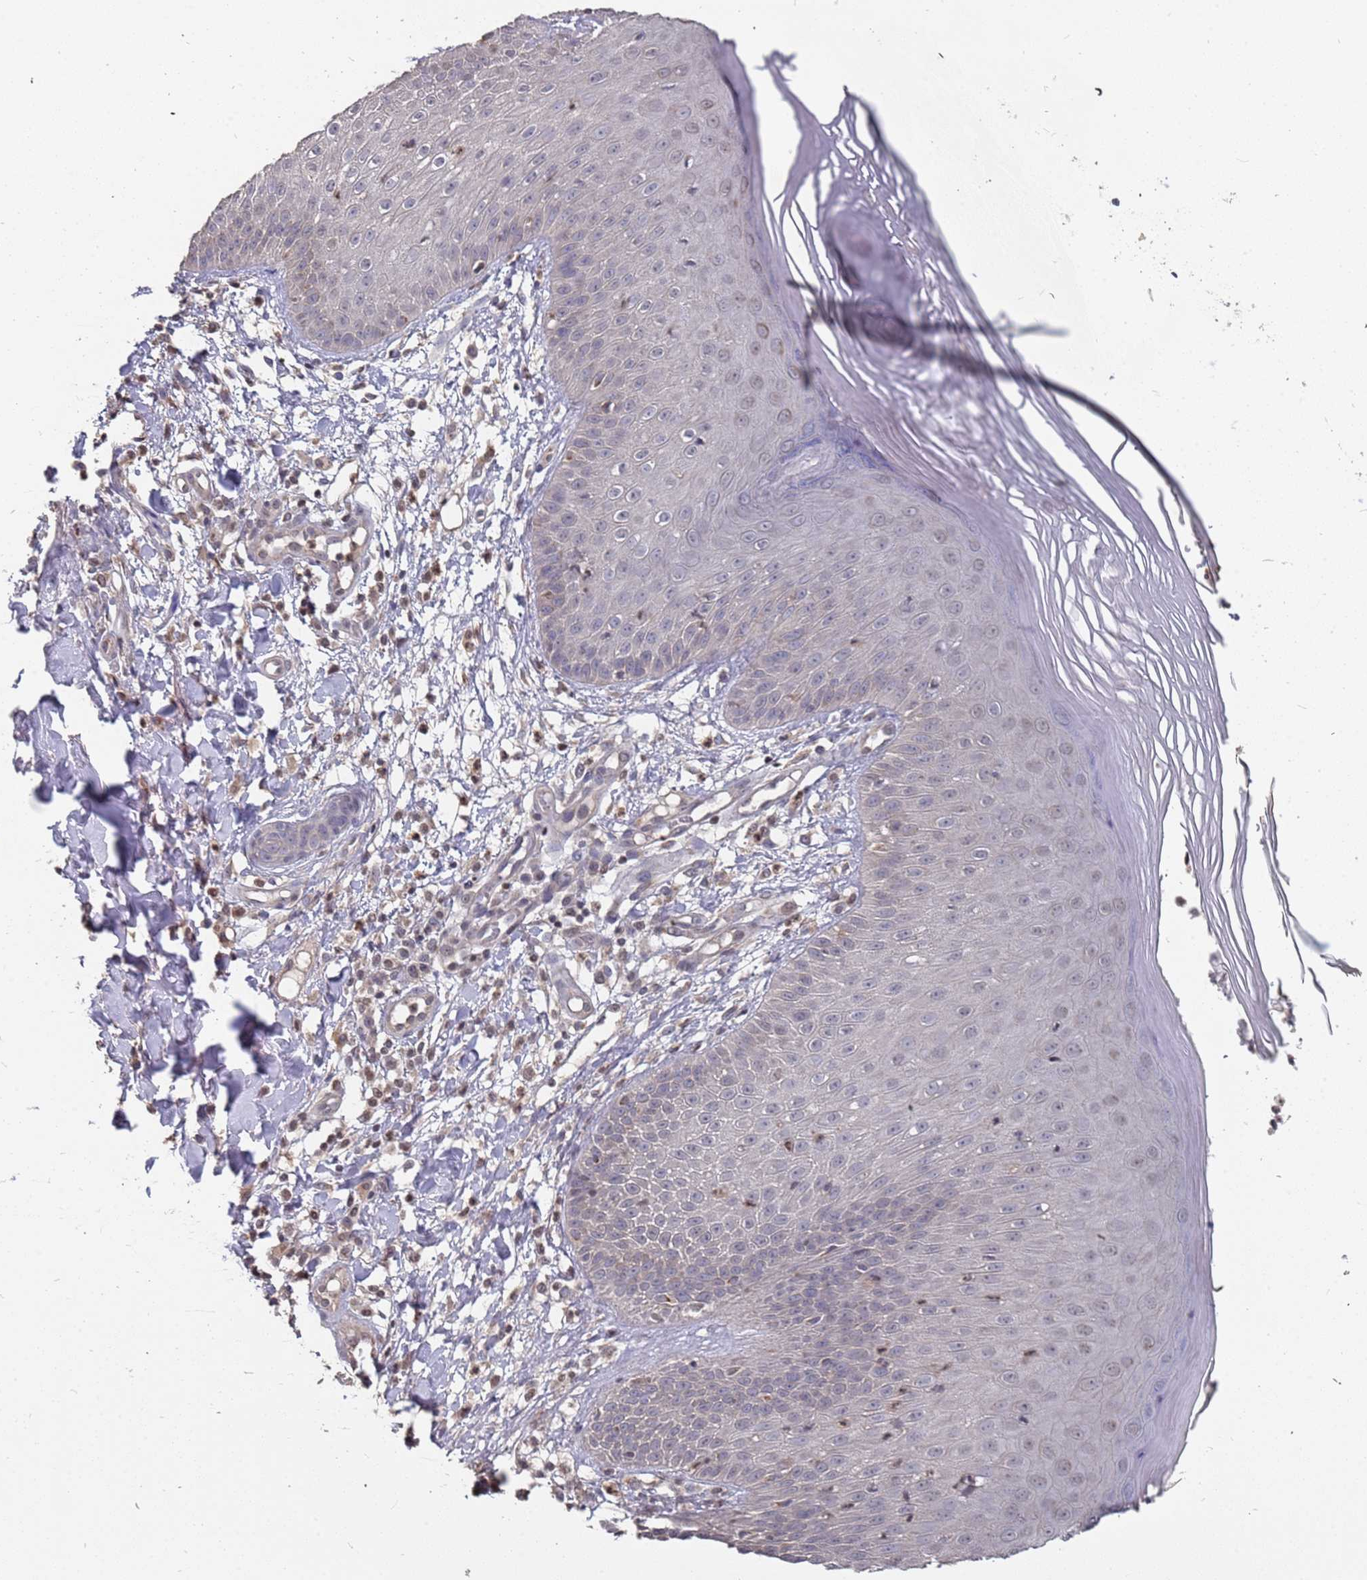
{"staining": {"intensity": "weak", "quantity": "<25%", "location": "nuclear"}, "tissue": "skin", "cell_type": "Epidermal cells", "image_type": "normal", "snomed": [{"axis": "morphology", "description": "Normal tissue, NOS"}, {"axis": "morphology", "description": "Inflammation, NOS"}, {"axis": "topography", "description": "Soft tissue"}, {"axis": "topography", "description": "Anal"}], "caption": "Skin stained for a protein using immunohistochemistry exhibits no positivity epidermal cells.", "gene": "TCEANC2", "patient": {"sex": "female", "age": 15}}